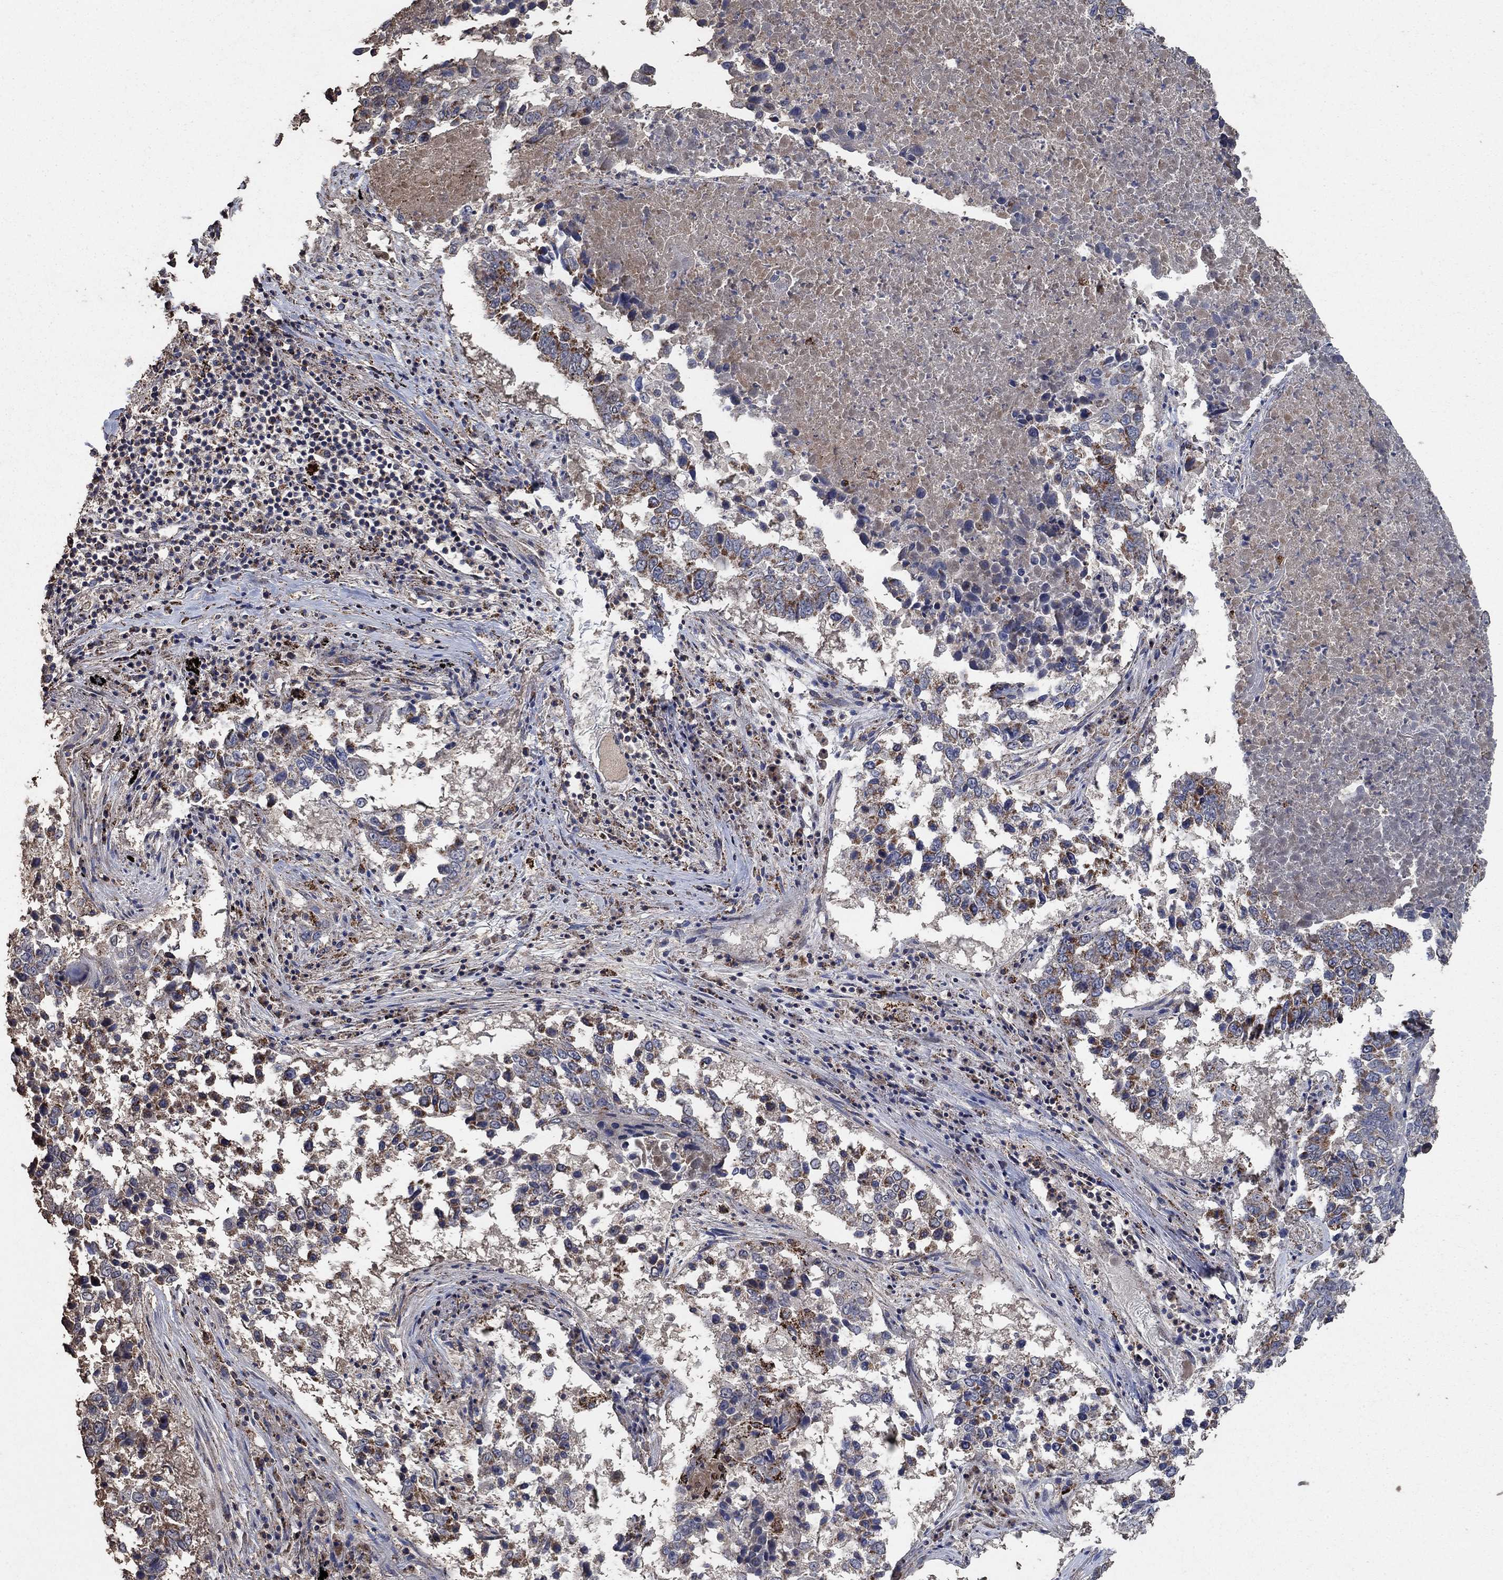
{"staining": {"intensity": "strong", "quantity": "<25%", "location": "cytoplasmic/membranous"}, "tissue": "lung cancer", "cell_type": "Tumor cells", "image_type": "cancer", "snomed": [{"axis": "morphology", "description": "Squamous cell carcinoma, NOS"}, {"axis": "topography", "description": "Lung"}], "caption": "IHC micrograph of lung cancer (squamous cell carcinoma) stained for a protein (brown), which reveals medium levels of strong cytoplasmic/membranous expression in about <25% of tumor cells.", "gene": "MRPS24", "patient": {"sex": "male", "age": 82}}